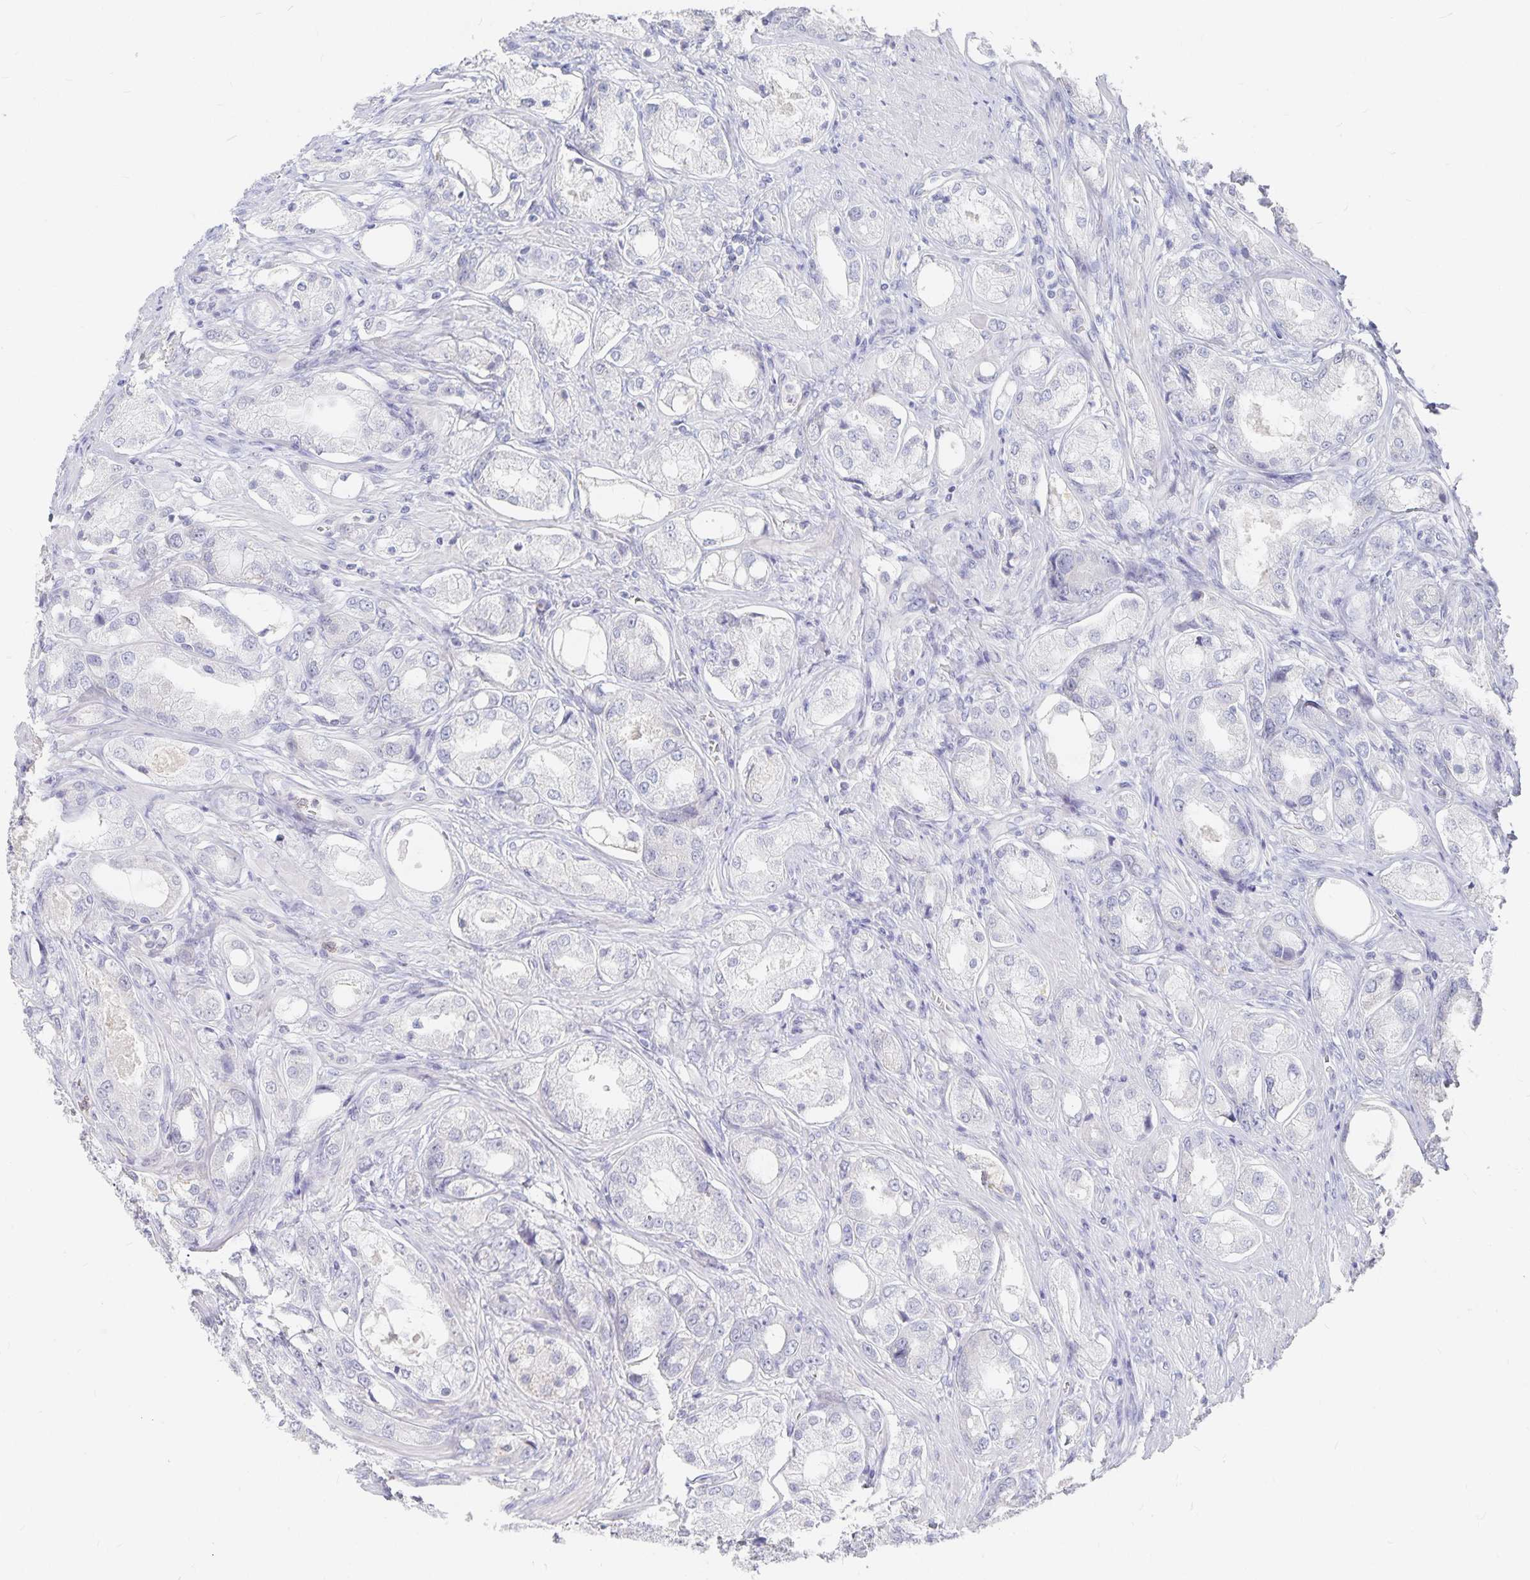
{"staining": {"intensity": "negative", "quantity": "none", "location": "none"}, "tissue": "prostate cancer", "cell_type": "Tumor cells", "image_type": "cancer", "snomed": [{"axis": "morphology", "description": "Adenocarcinoma, Low grade"}, {"axis": "topography", "description": "Prostate"}], "caption": "The histopathology image demonstrates no significant expression in tumor cells of prostate cancer.", "gene": "DNAH9", "patient": {"sex": "male", "age": 68}}